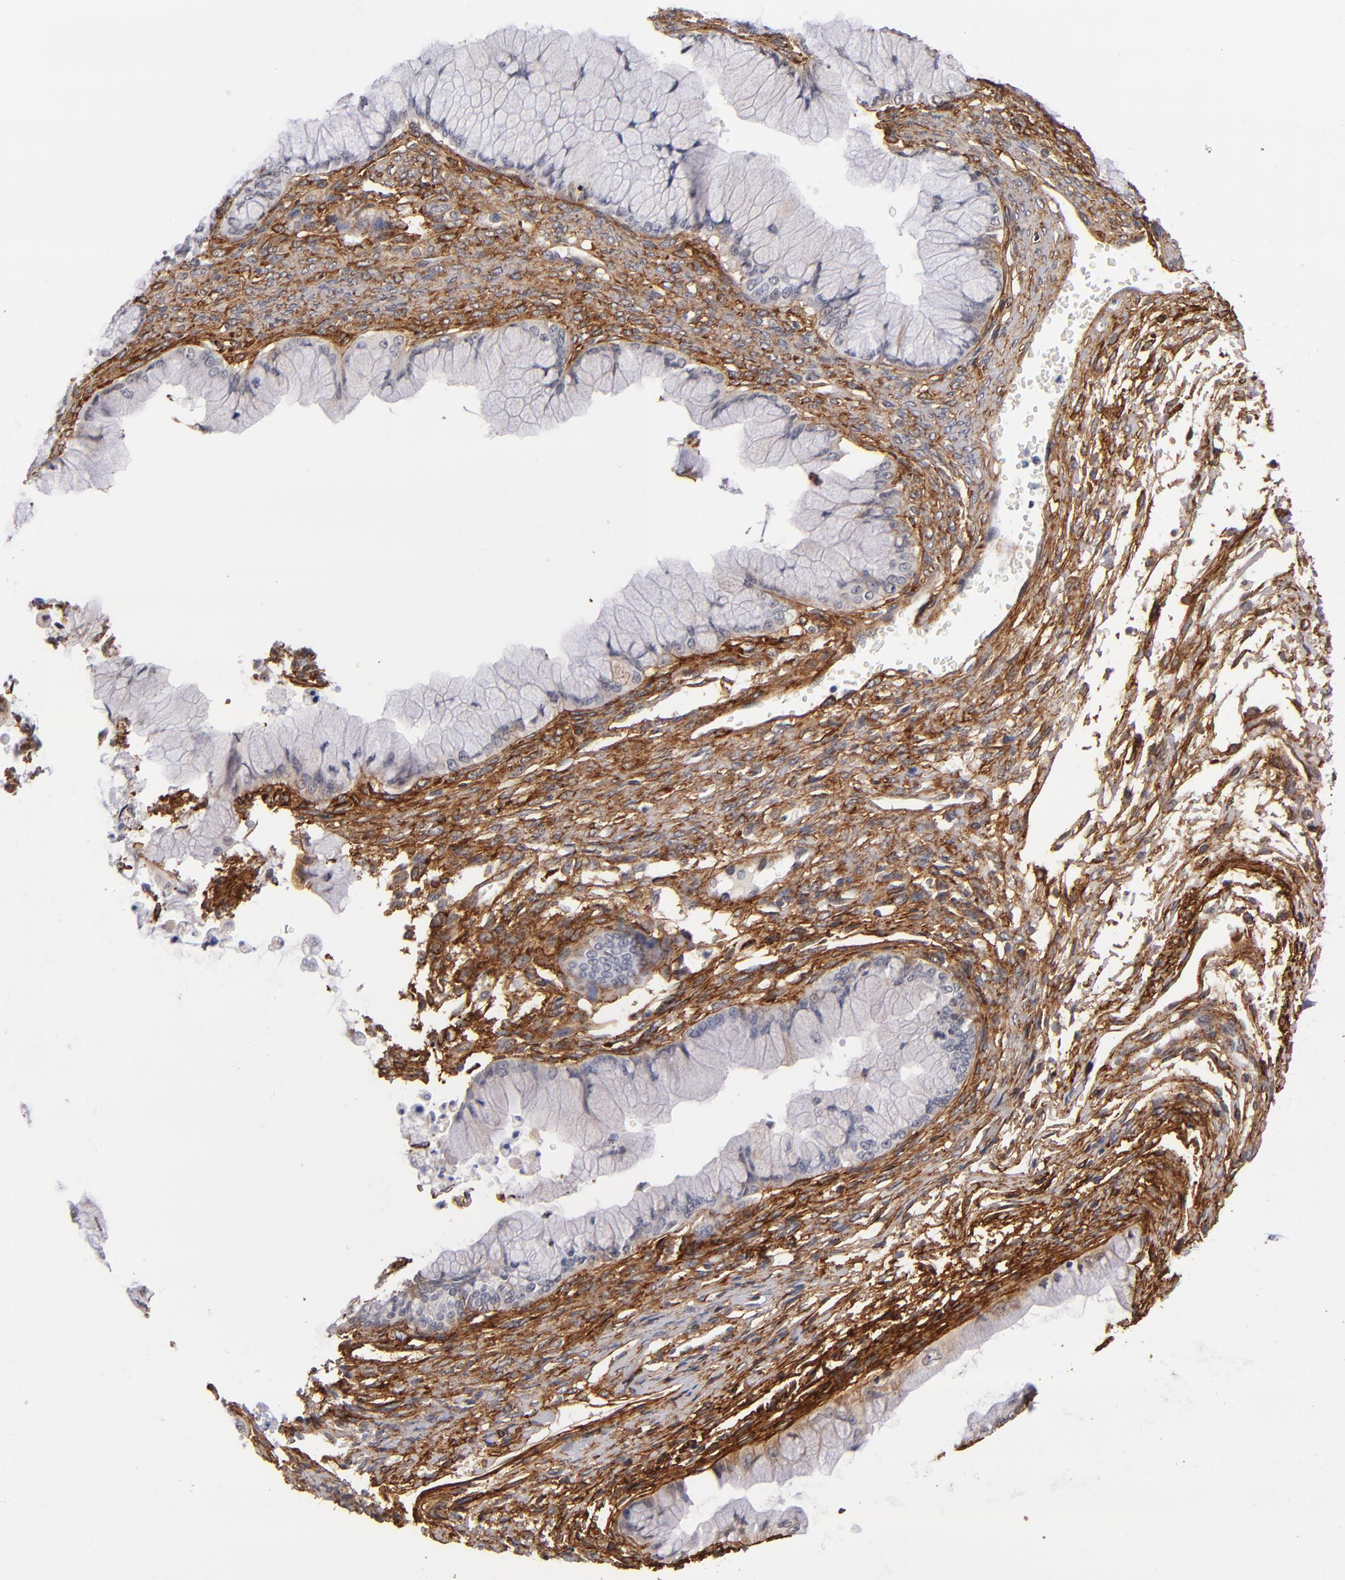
{"staining": {"intensity": "negative", "quantity": "none", "location": "none"}, "tissue": "ovarian cancer", "cell_type": "Tumor cells", "image_type": "cancer", "snomed": [{"axis": "morphology", "description": "Cystadenocarcinoma, mucinous, NOS"}, {"axis": "topography", "description": "Ovary"}], "caption": "High magnification brightfield microscopy of ovarian mucinous cystadenocarcinoma stained with DAB (brown) and counterstained with hematoxylin (blue): tumor cells show no significant staining.", "gene": "LAMC1", "patient": {"sex": "female", "age": 63}}